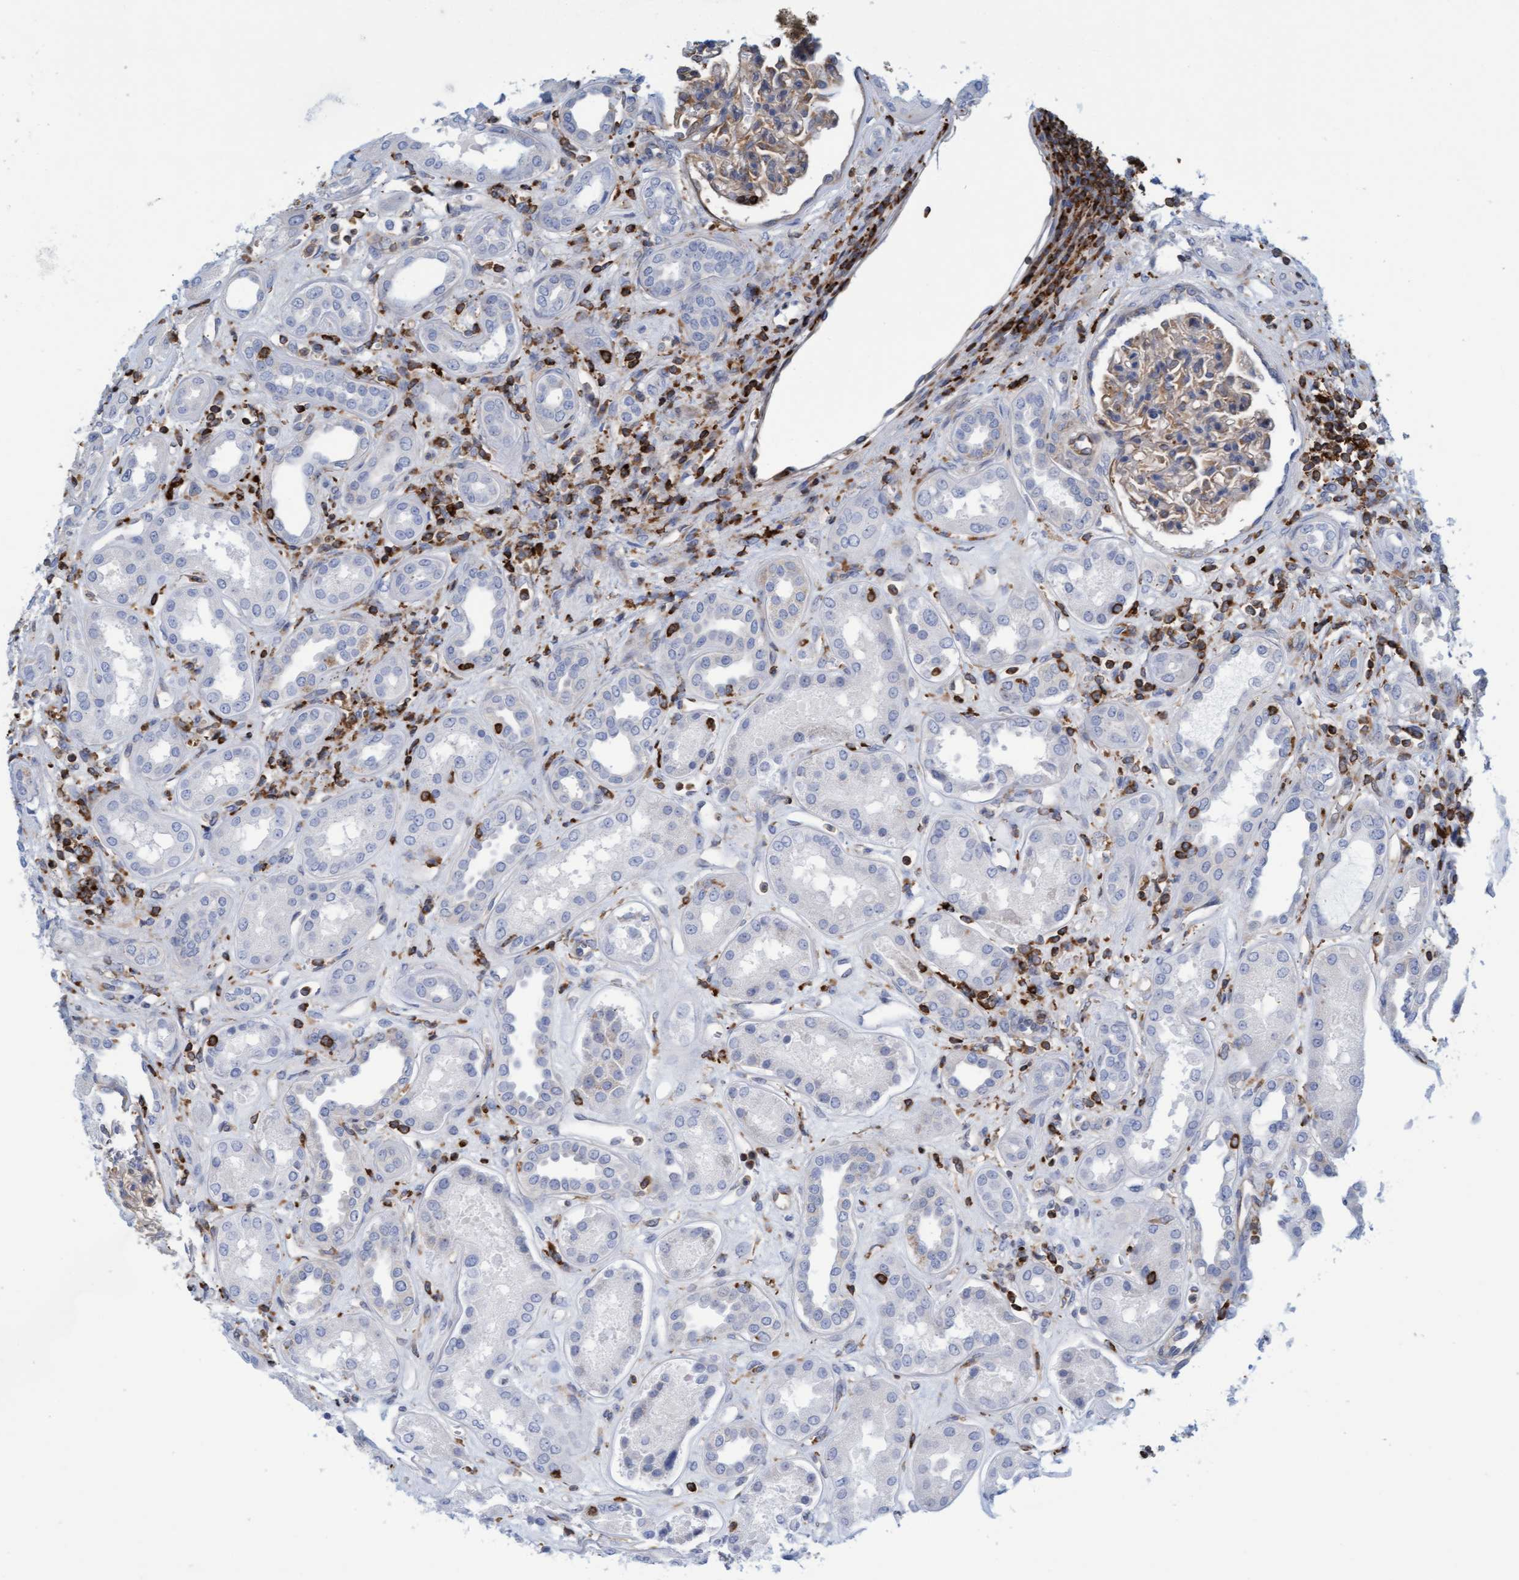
{"staining": {"intensity": "weak", "quantity": "<25%", "location": "cytoplasmic/membranous"}, "tissue": "kidney", "cell_type": "Cells in glomeruli", "image_type": "normal", "snomed": [{"axis": "morphology", "description": "Normal tissue, NOS"}, {"axis": "topography", "description": "Kidney"}], "caption": "This is a photomicrograph of immunohistochemistry (IHC) staining of unremarkable kidney, which shows no positivity in cells in glomeruli.", "gene": "FNBP1", "patient": {"sex": "male", "age": 59}}